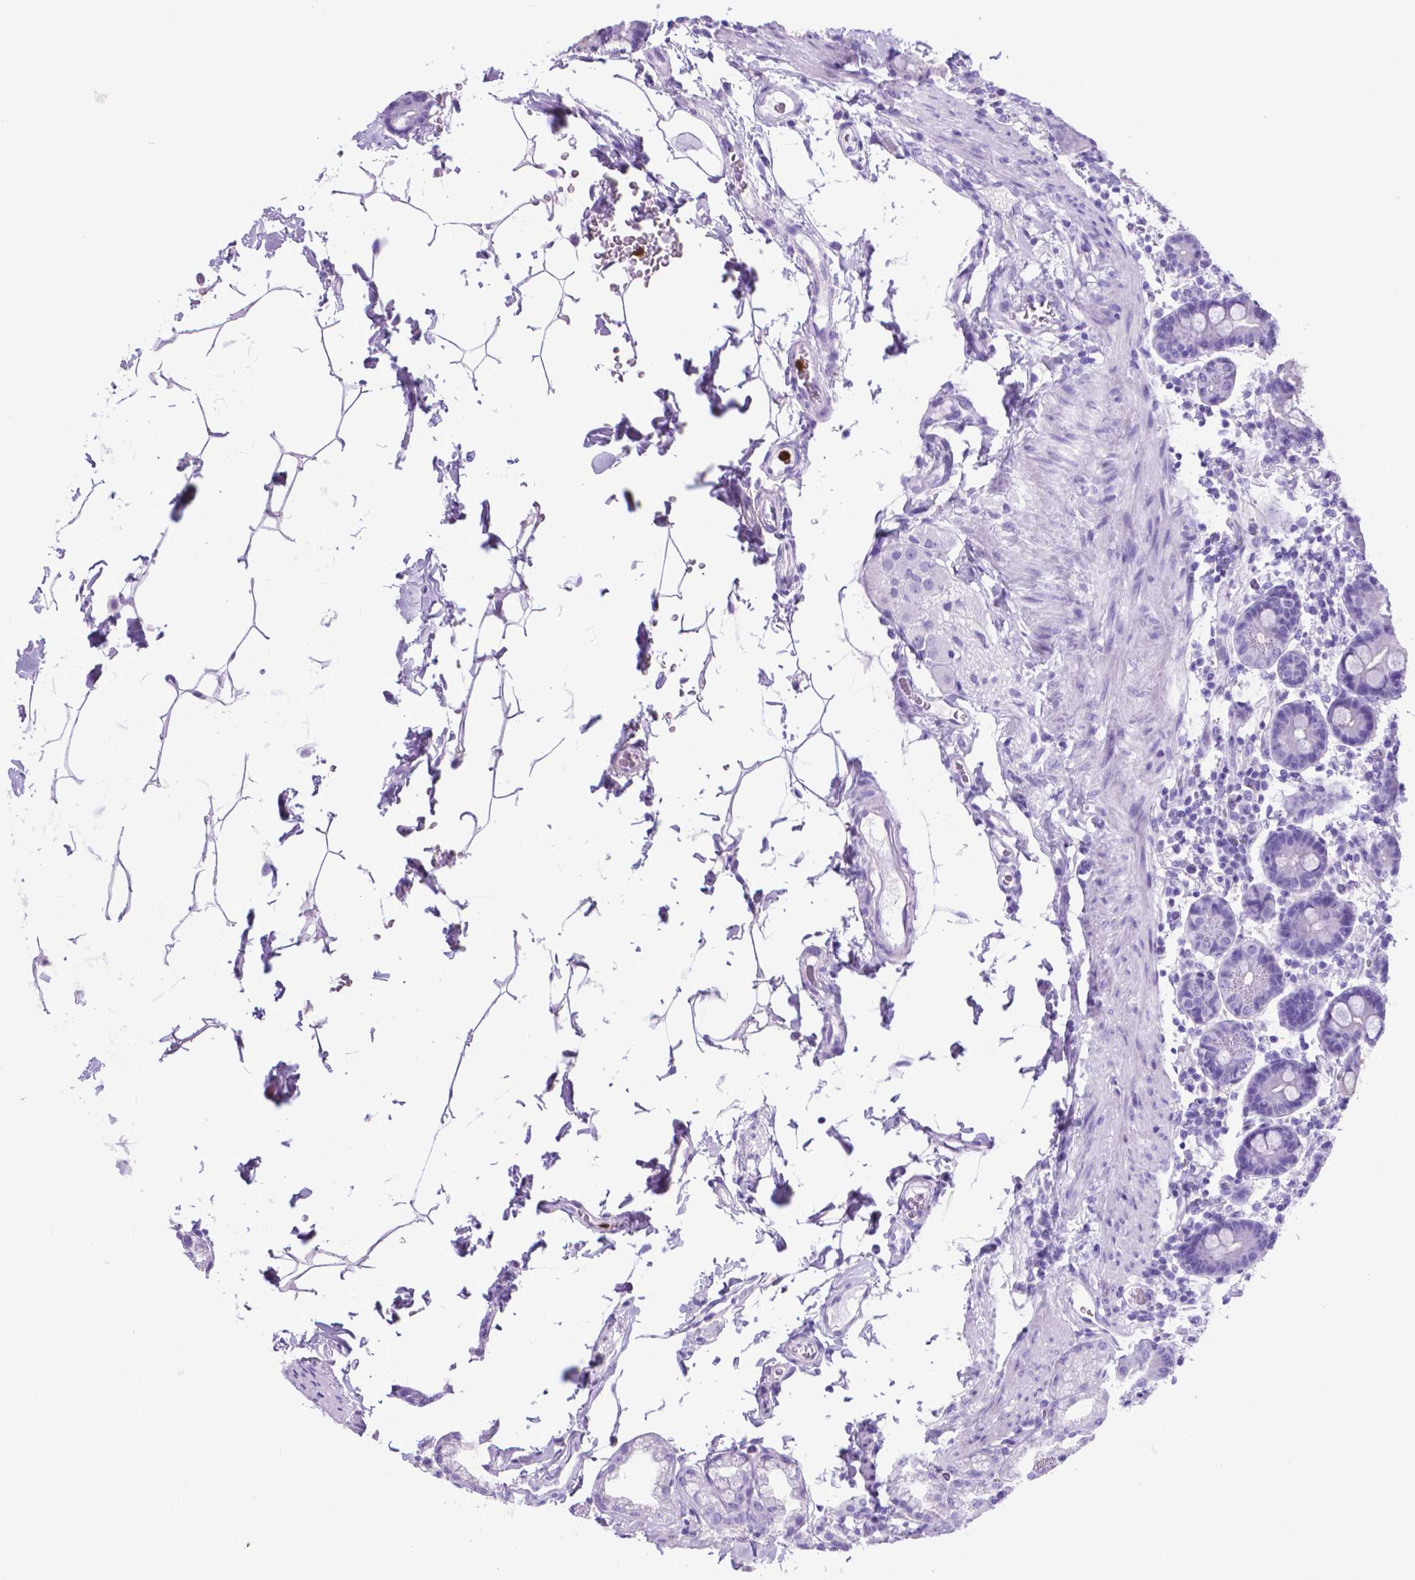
{"staining": {"intensity": "negative", "quantity": "none", "location": "none"}, "tissue": "duodenum", "cell_type": "Glandular cells", "image_type": "normal", "snomed": [{"axis": "morphology", "description": "Normal tissue, NOS"}, {"axis": "topography", "description": "Pancreas"}, {"axis": "topography", "description": "Duodenum"}], "caption": "Protein analysis of unremarkable duodenum exhibits no significant staining in glandular cells. (DAB immunohistochemistry (IHC) visualized using brightfield microscopy, high magnification).", "gene": "LZTR1", "patient": {"sex": "male", "age": 59}}